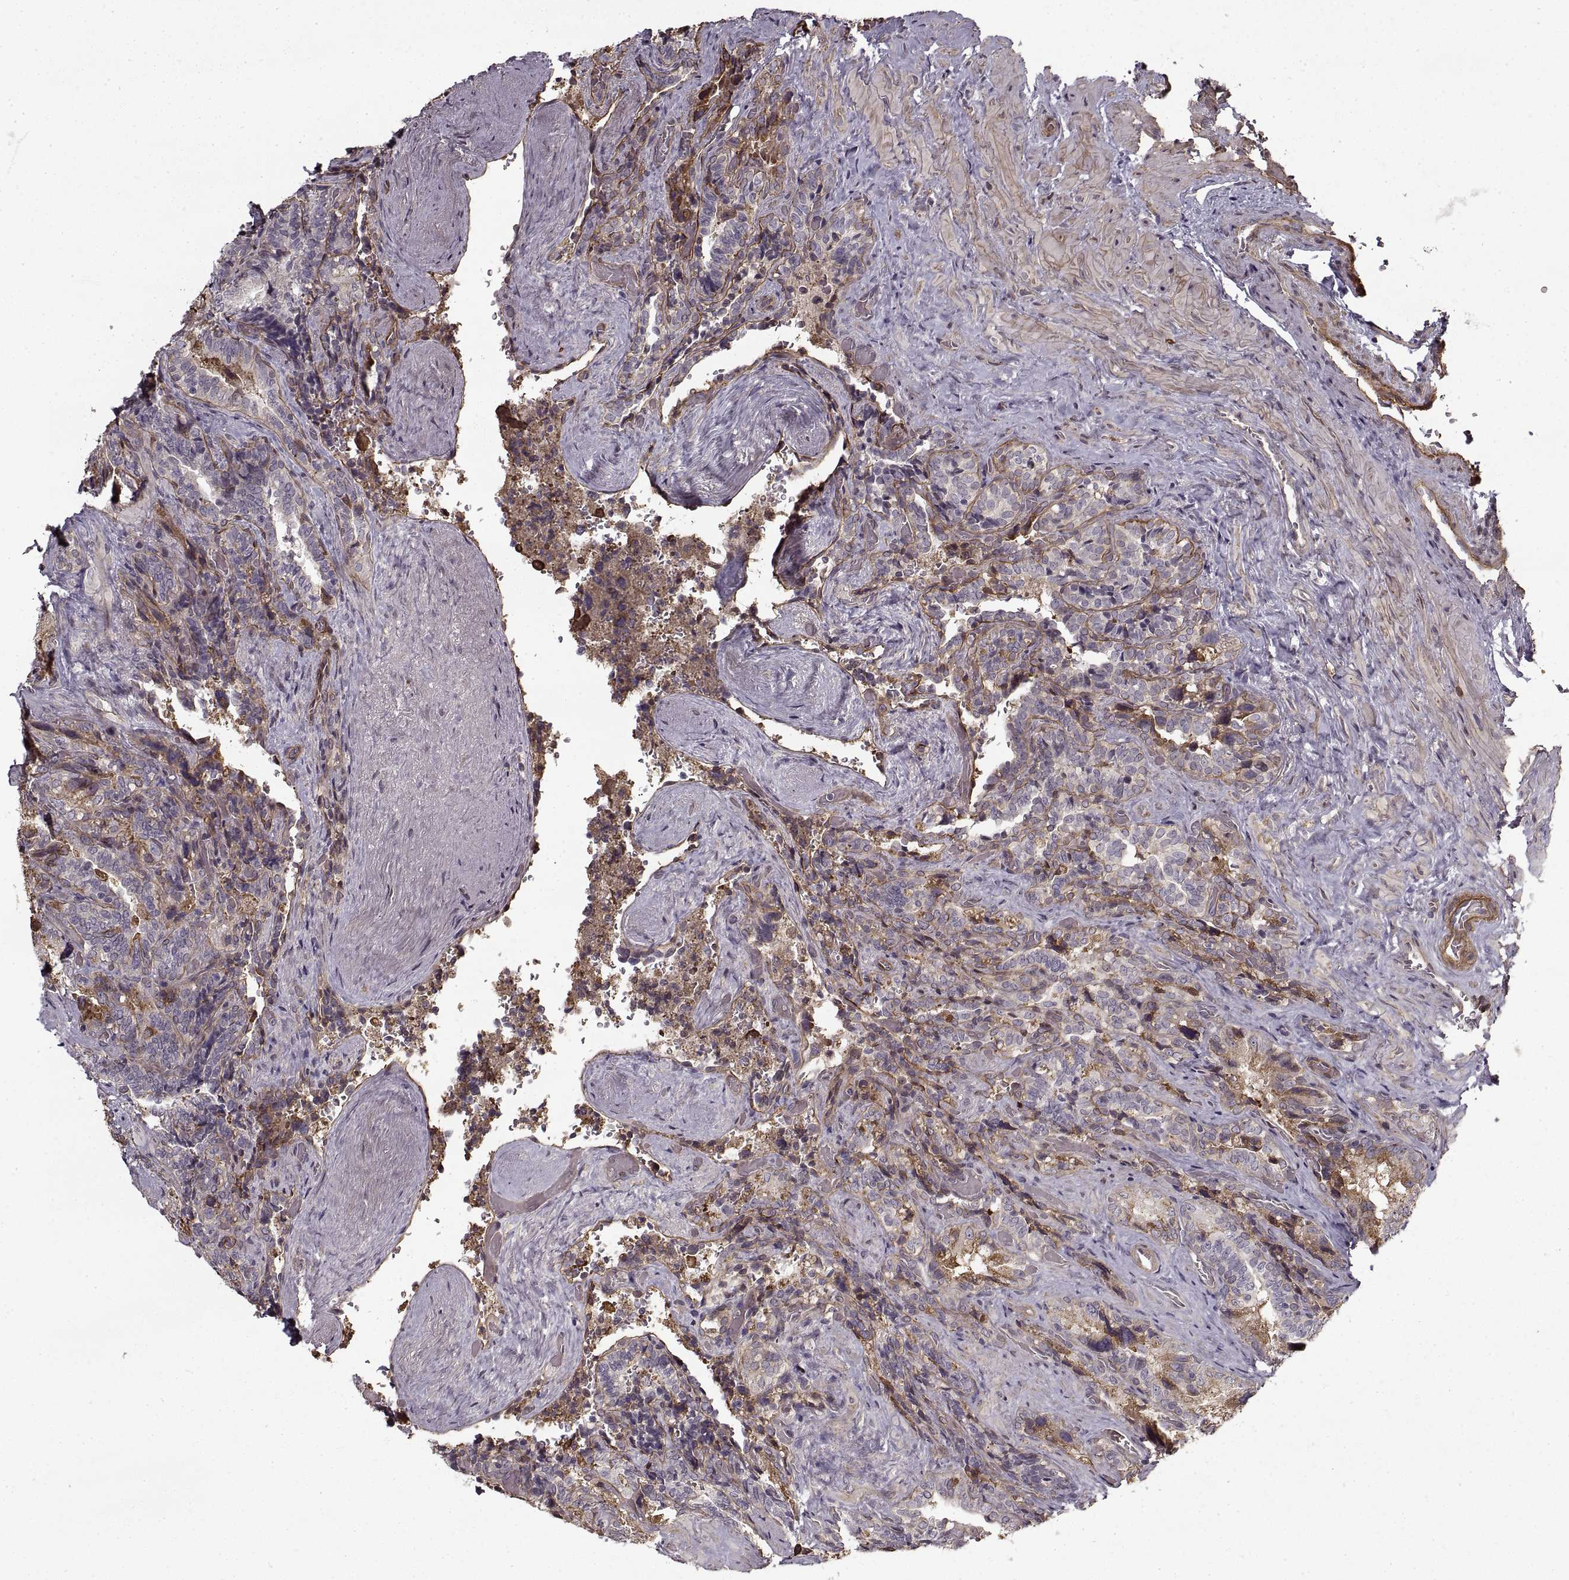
{"staining": {"intensity": "weak", "quantity": "25%-75%", "location": "cytoplasmic/membranous"}, "tissue": "seminal vesicle", "cell_type": "Glandular cells", "image_type": "normal", "snomed": [{"axis": "morphology", "description": "Normal tissue, NOS"}, {"axis": "topography", "description": "Seminal veicle"}], "caption": "Unremarkable seminal vesicle exhibits weak cytoplasmic/membranous positivity in approximately 25%-75% of glandular cells (DAB (3,3'-diaminobenzidine) = brown stain, brightfield microscopy at high magnification)..", "gene": "LAMB2", "patient": {"sex": "male", "age": 69}}